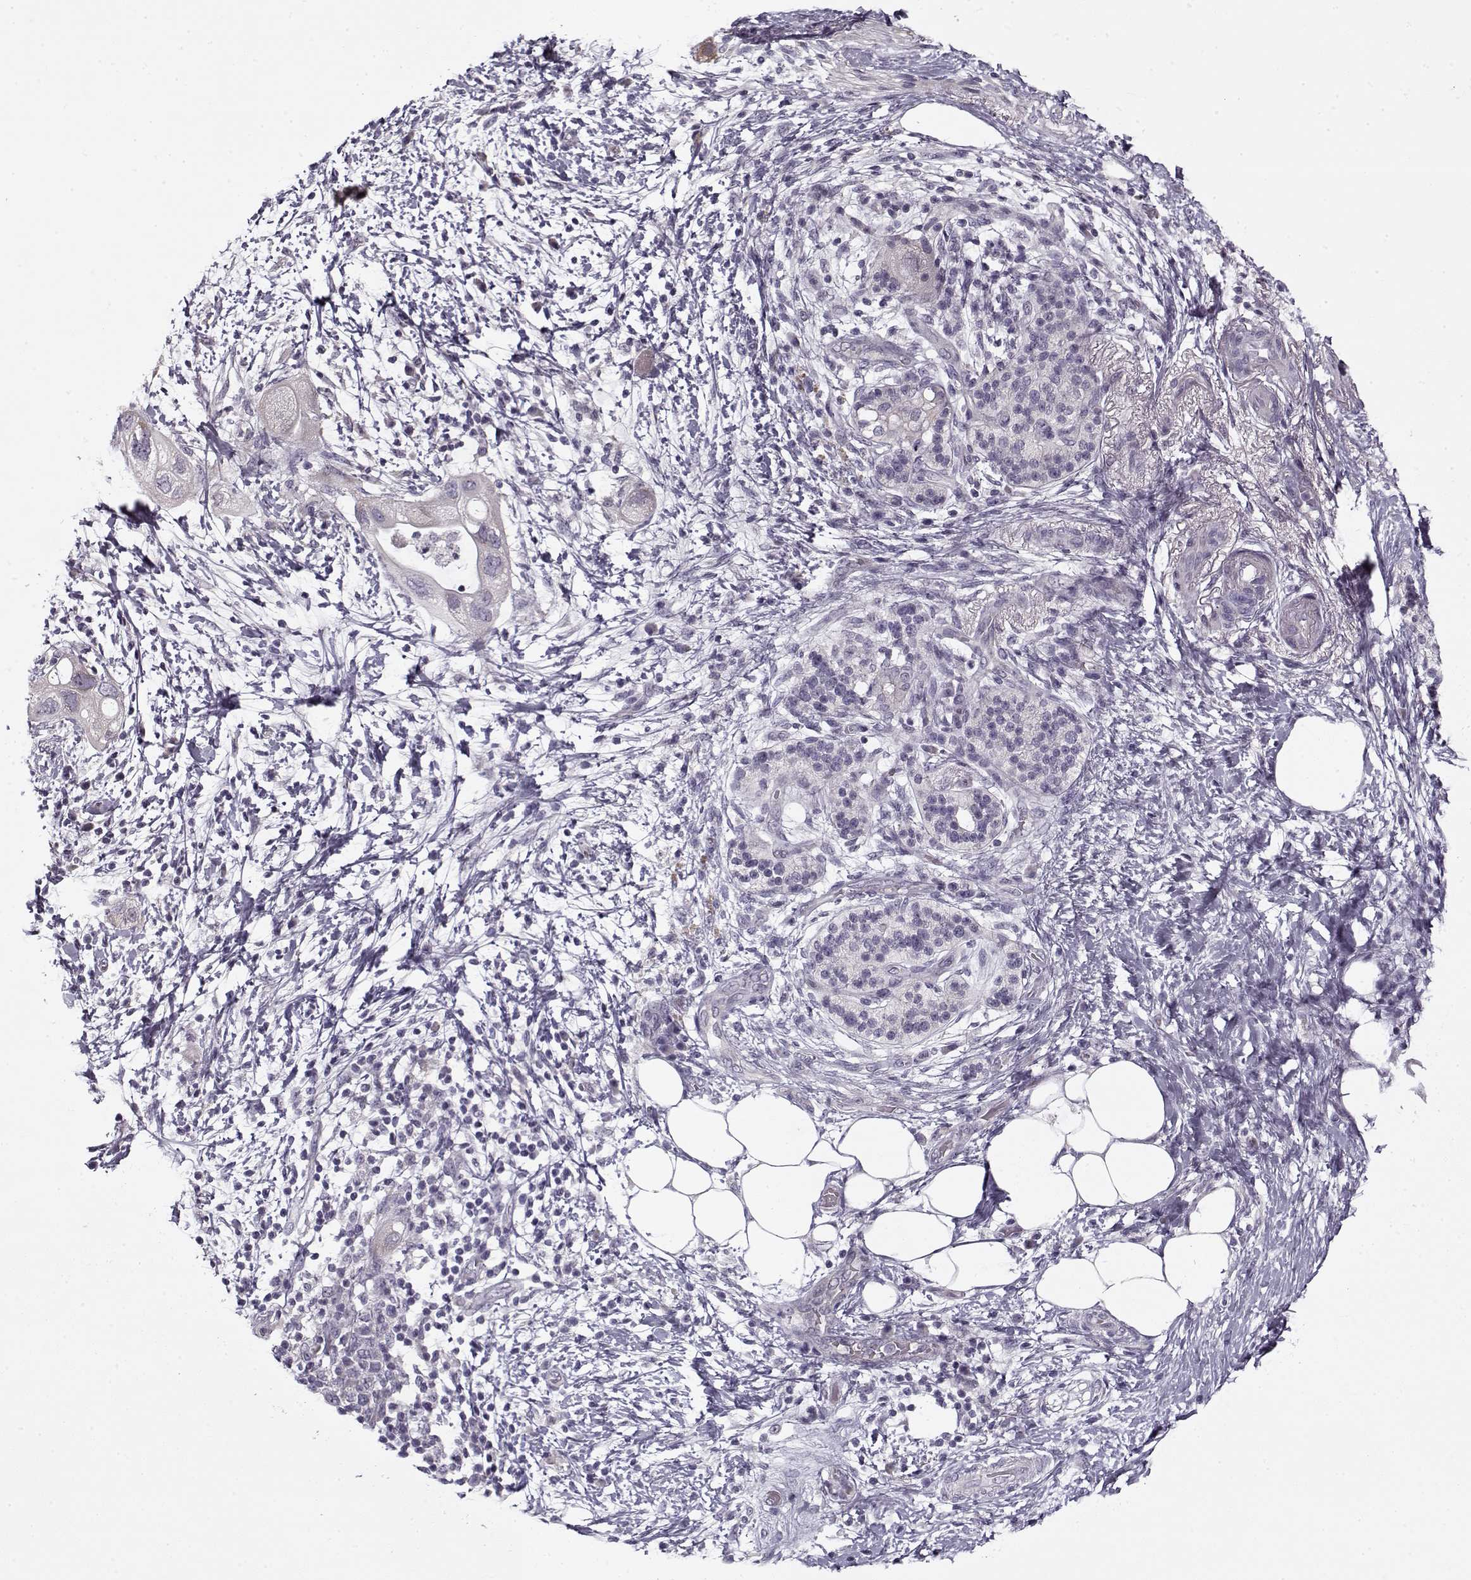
{"staining": {"intensity": "negative", "quantity": "none", "location": "none"}, "tissue": "pancreatic cancer", "cell_type": "Tumor cells", "image_type": "cancer", "snomed": [{"axis": "morphology", "description": "Adenocarcinoma, NOS"}, {"axis": "topography", "description": "Pancreas"}], "caption": "High magnification brightfield microscopy of pancreatic cancer stained with DAB (3,3'-diaminobenzidine) (brown) and counterstained with hematoxylin (blue): tumor cells show no significant positivity. (Stains: DAB (3,3'-diaminobenzidine) immunohistochemistry with hematoxylin counter stain, Microscopy: brightfield microscopy at high magnification).", "gene": "PNMT", "patient": {"sex": "female", "age": 72}}